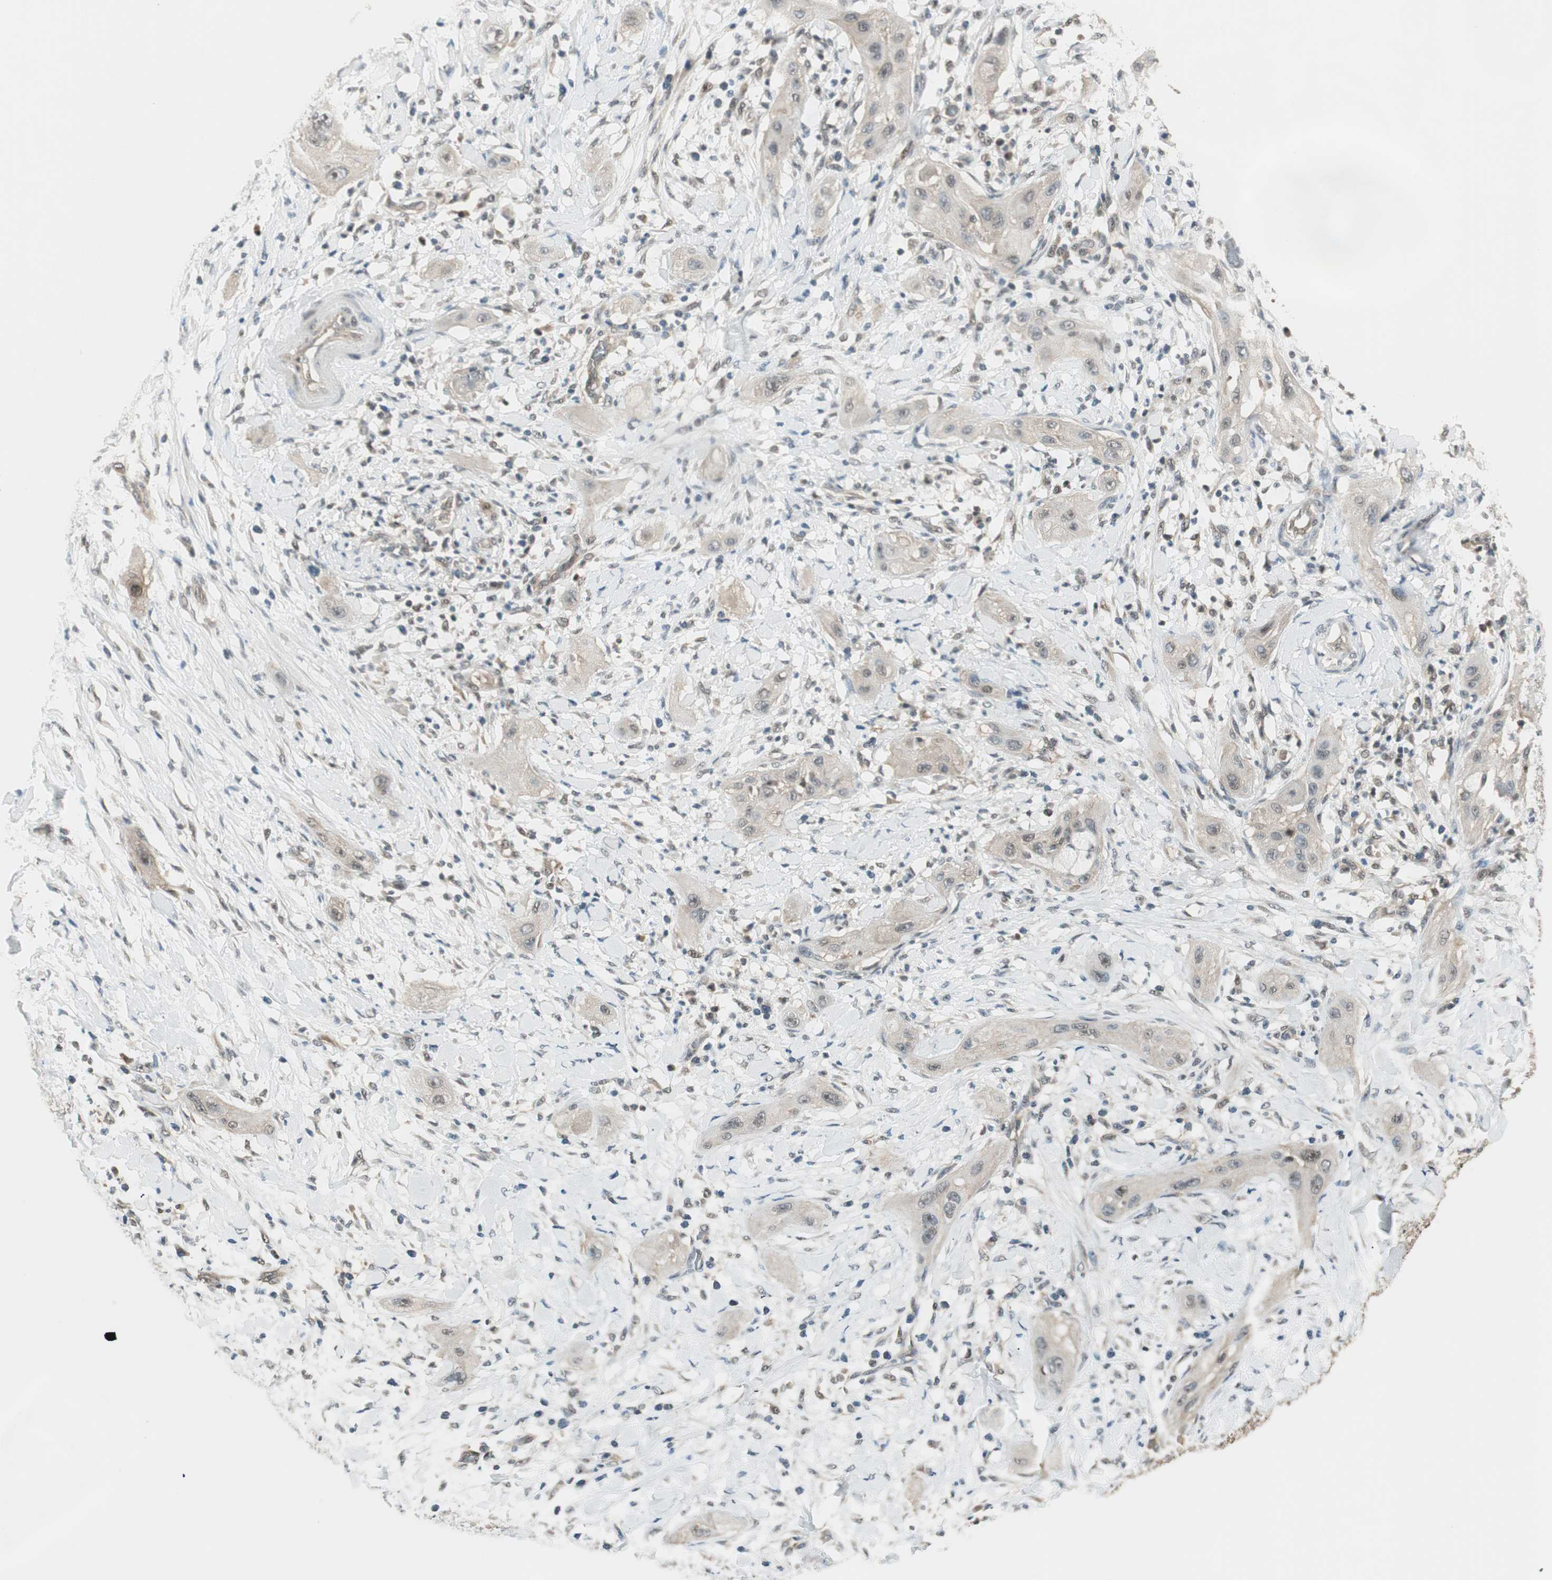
{"staining": {"intensity": "negative", "quantity": "none", "location": "none"}, "tissue": "lung cancer", "cell_type": "Tumor cells", "image_type": "cancer", "snomed": [{"axis": "morphology", "description": "Squamous cell carcinoma, NOS"}, {"axis": "topography", "description": "Lung"}], "caption": "A high-resolution photomicrograph shows immunohistochemistry (IHC) staining of squamous cell carcinoma (lung), which shows no significant expression in tumor cells.", "gene": "IPO5", "patient": {"sex": "female", "age": 47}}